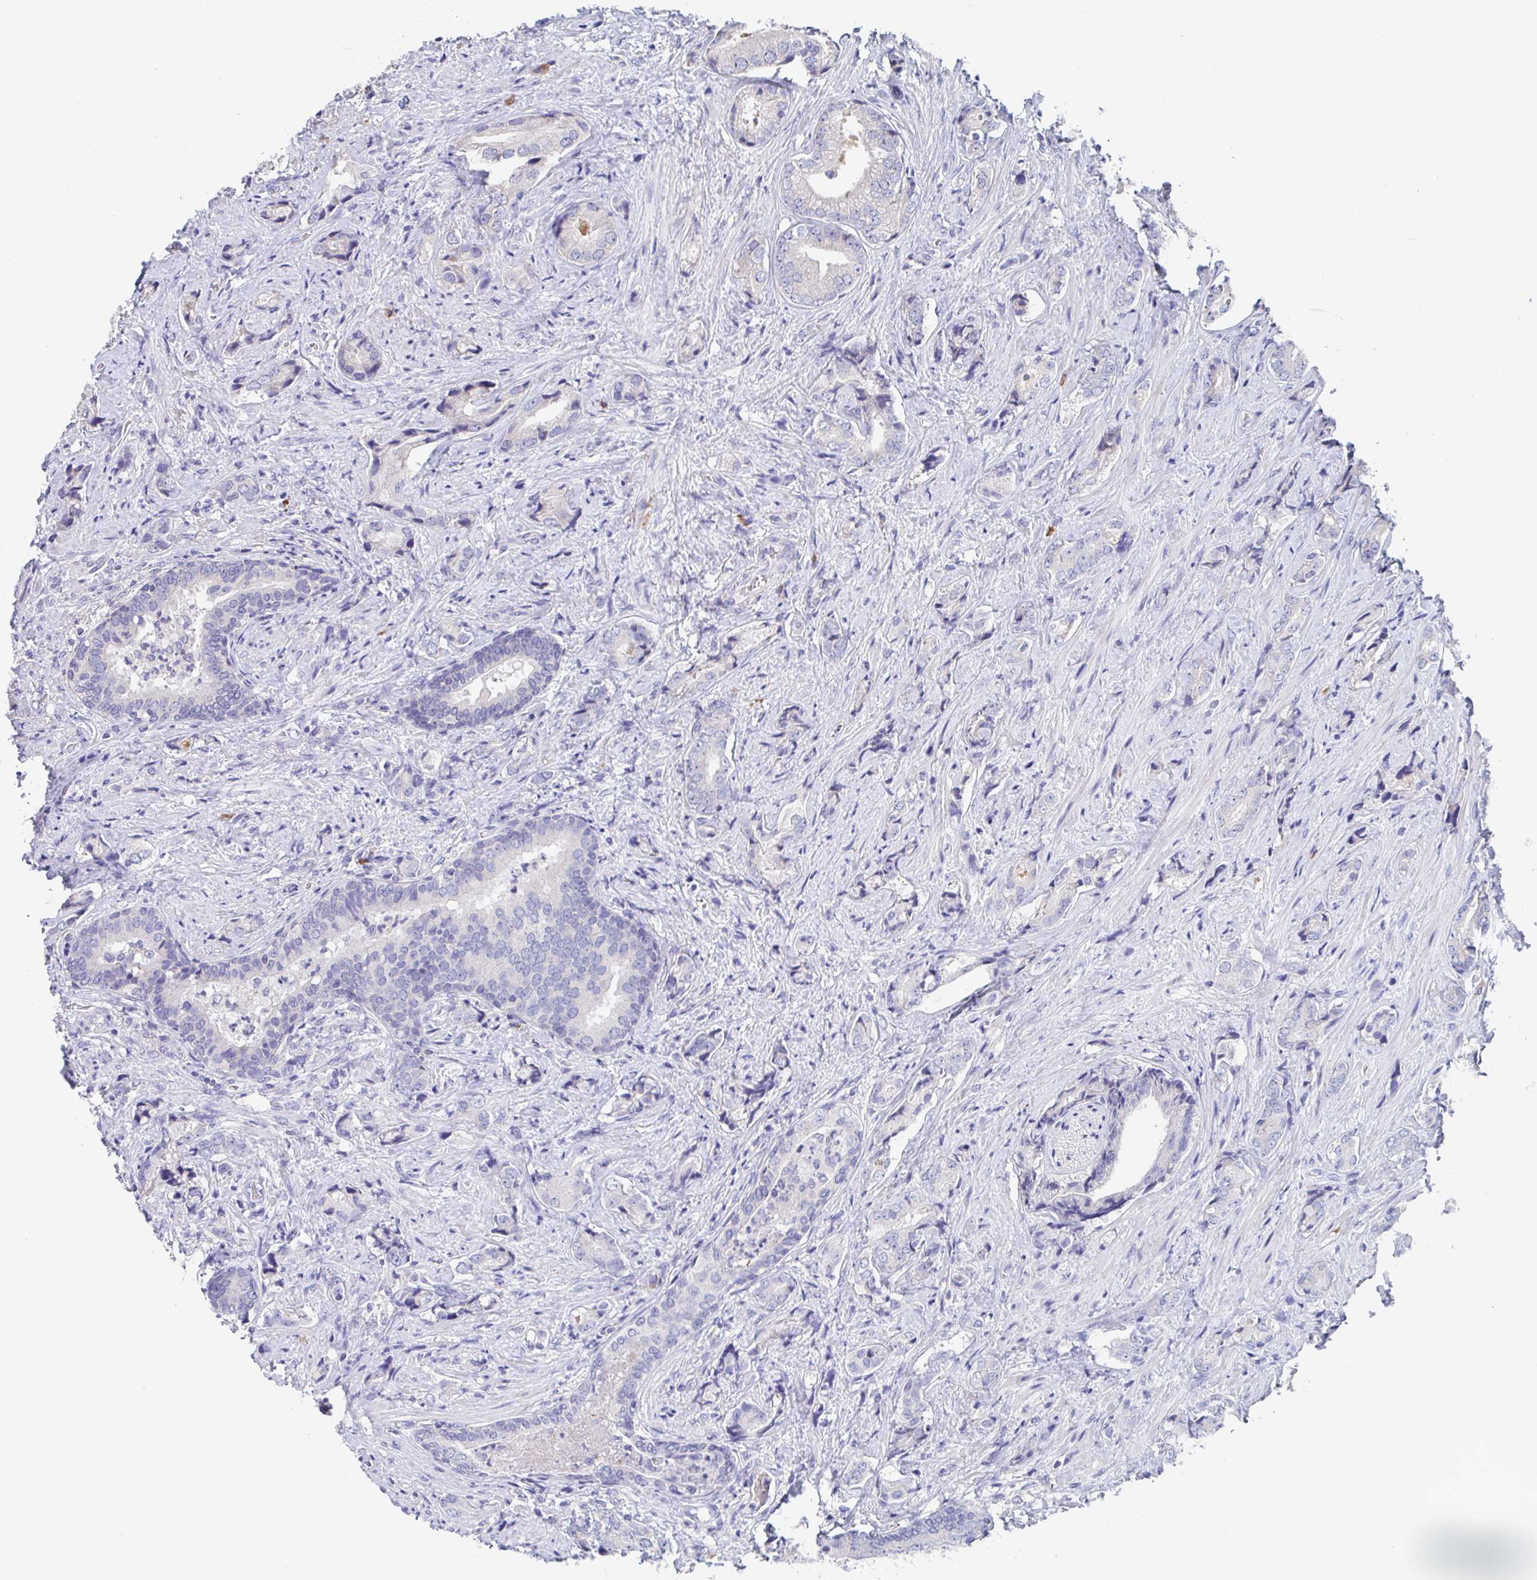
{"staining": {"intensity": "negative", "quantity": "none", "location": "none"}, "tissue": "prostate cancer", "cell_type": "Tumor cells", "image_type": "cancer", "snomed": [{"axis": "morphology", "description": "Adenocarcinoma, High grade"}, {"axis": "topography", "description": "Prostate"}], "caption": "Immunohistochemistry micrograph of prostate adenocarcinoma (high-grade) stained for a protein (brown), which exhibits no expression in tumor cells. (Brightfield microscopy of DAB IHC at high magnification).", "gene": "LRRC58", "patient": {"sex": "male", "age": 62}}